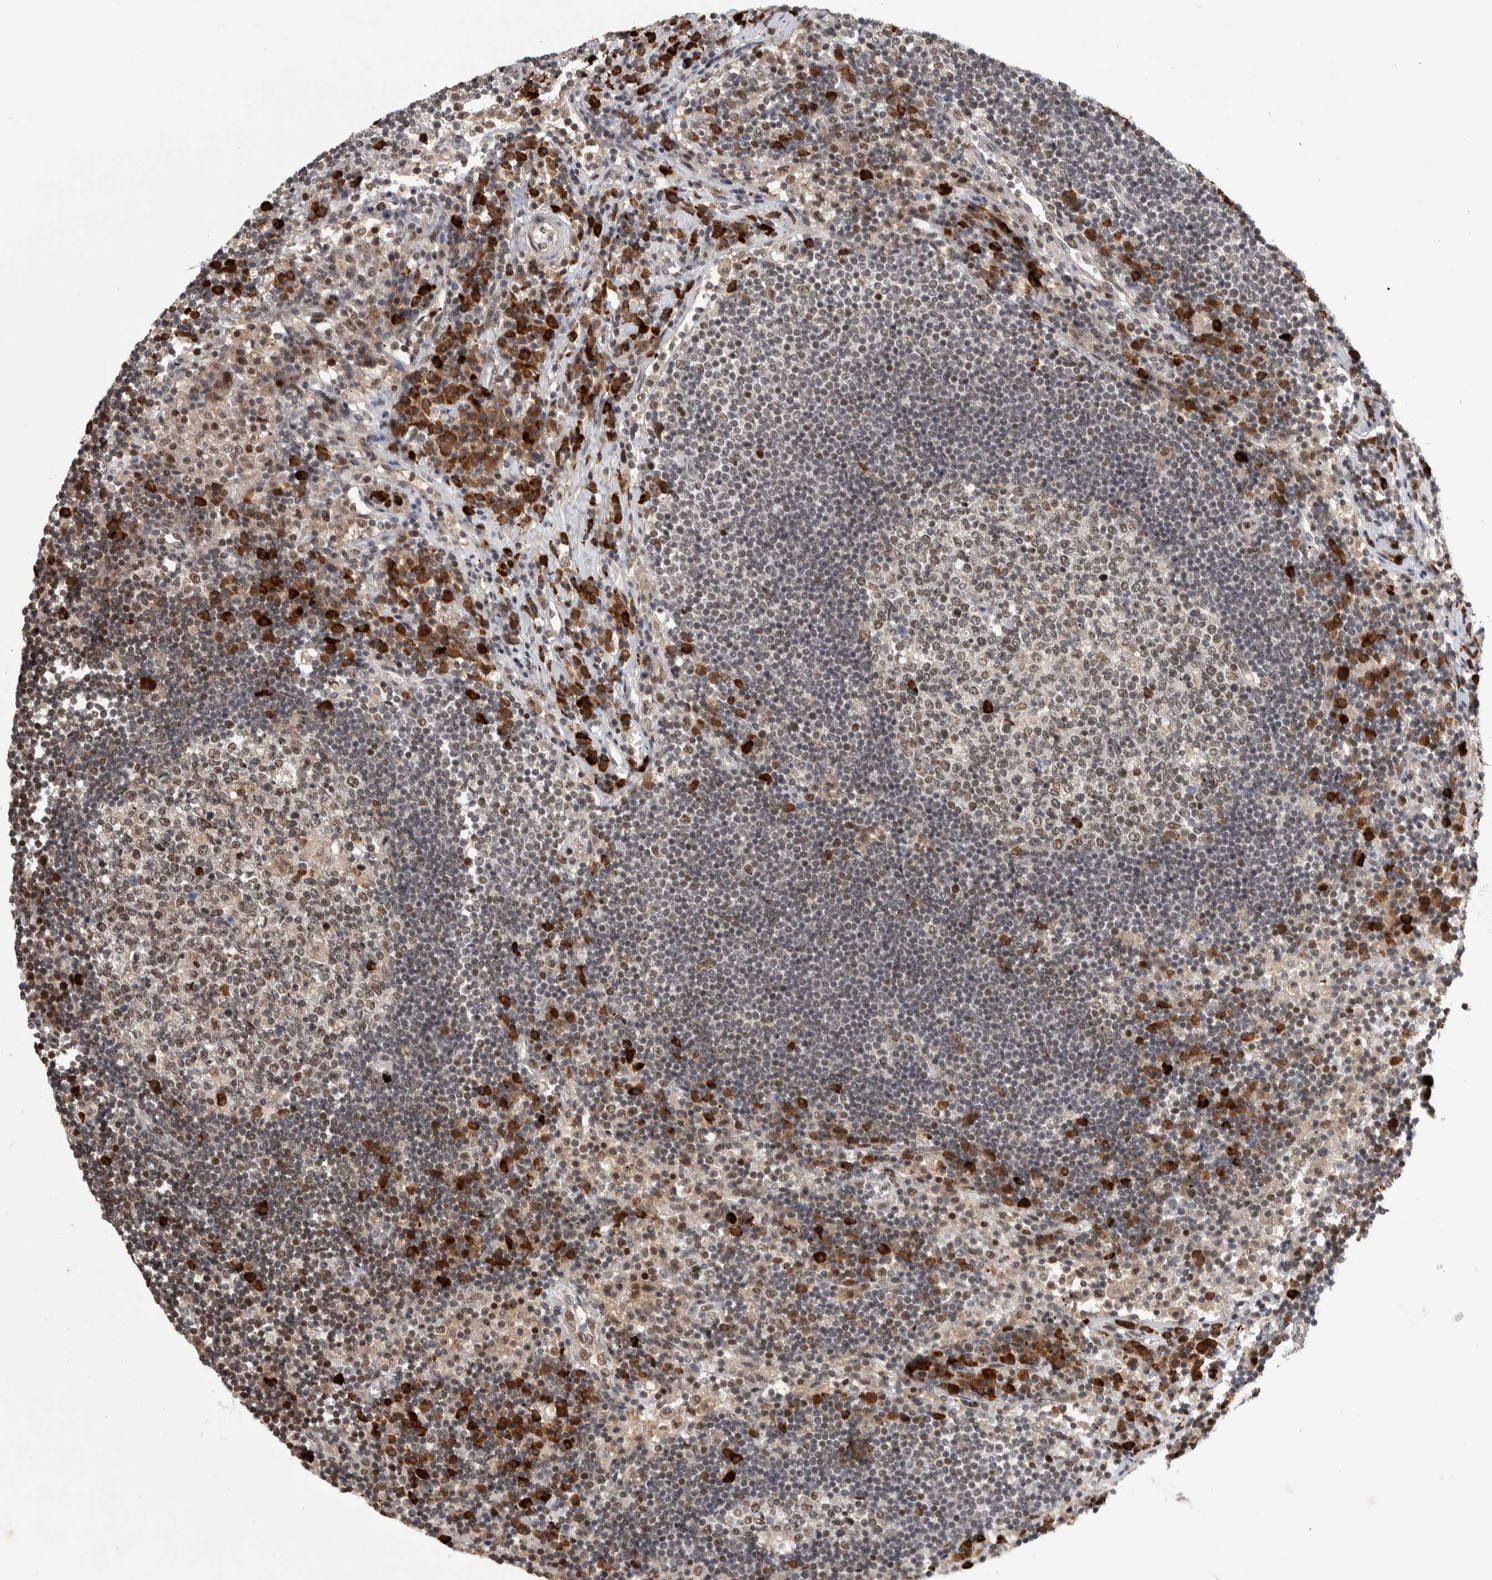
{"staining": {"intensity": "weak", "quantity": ">75%", "location": "nuclear"}, "tissue": "lymph node", "cell_type": "Germinal center cells", "image_type": "normal", "snomed": [{"axis": "morphology", "description": "Normal tissue, NOS"}, {"axis": "topography", "description": "Lymph node"}], "caption": "A brown stain labels weak nuclear expression of a protein in germinal center cells of benign human lymph node.", "gene": "ZNF592", "patient": {"sex": "female", "age": 53}}